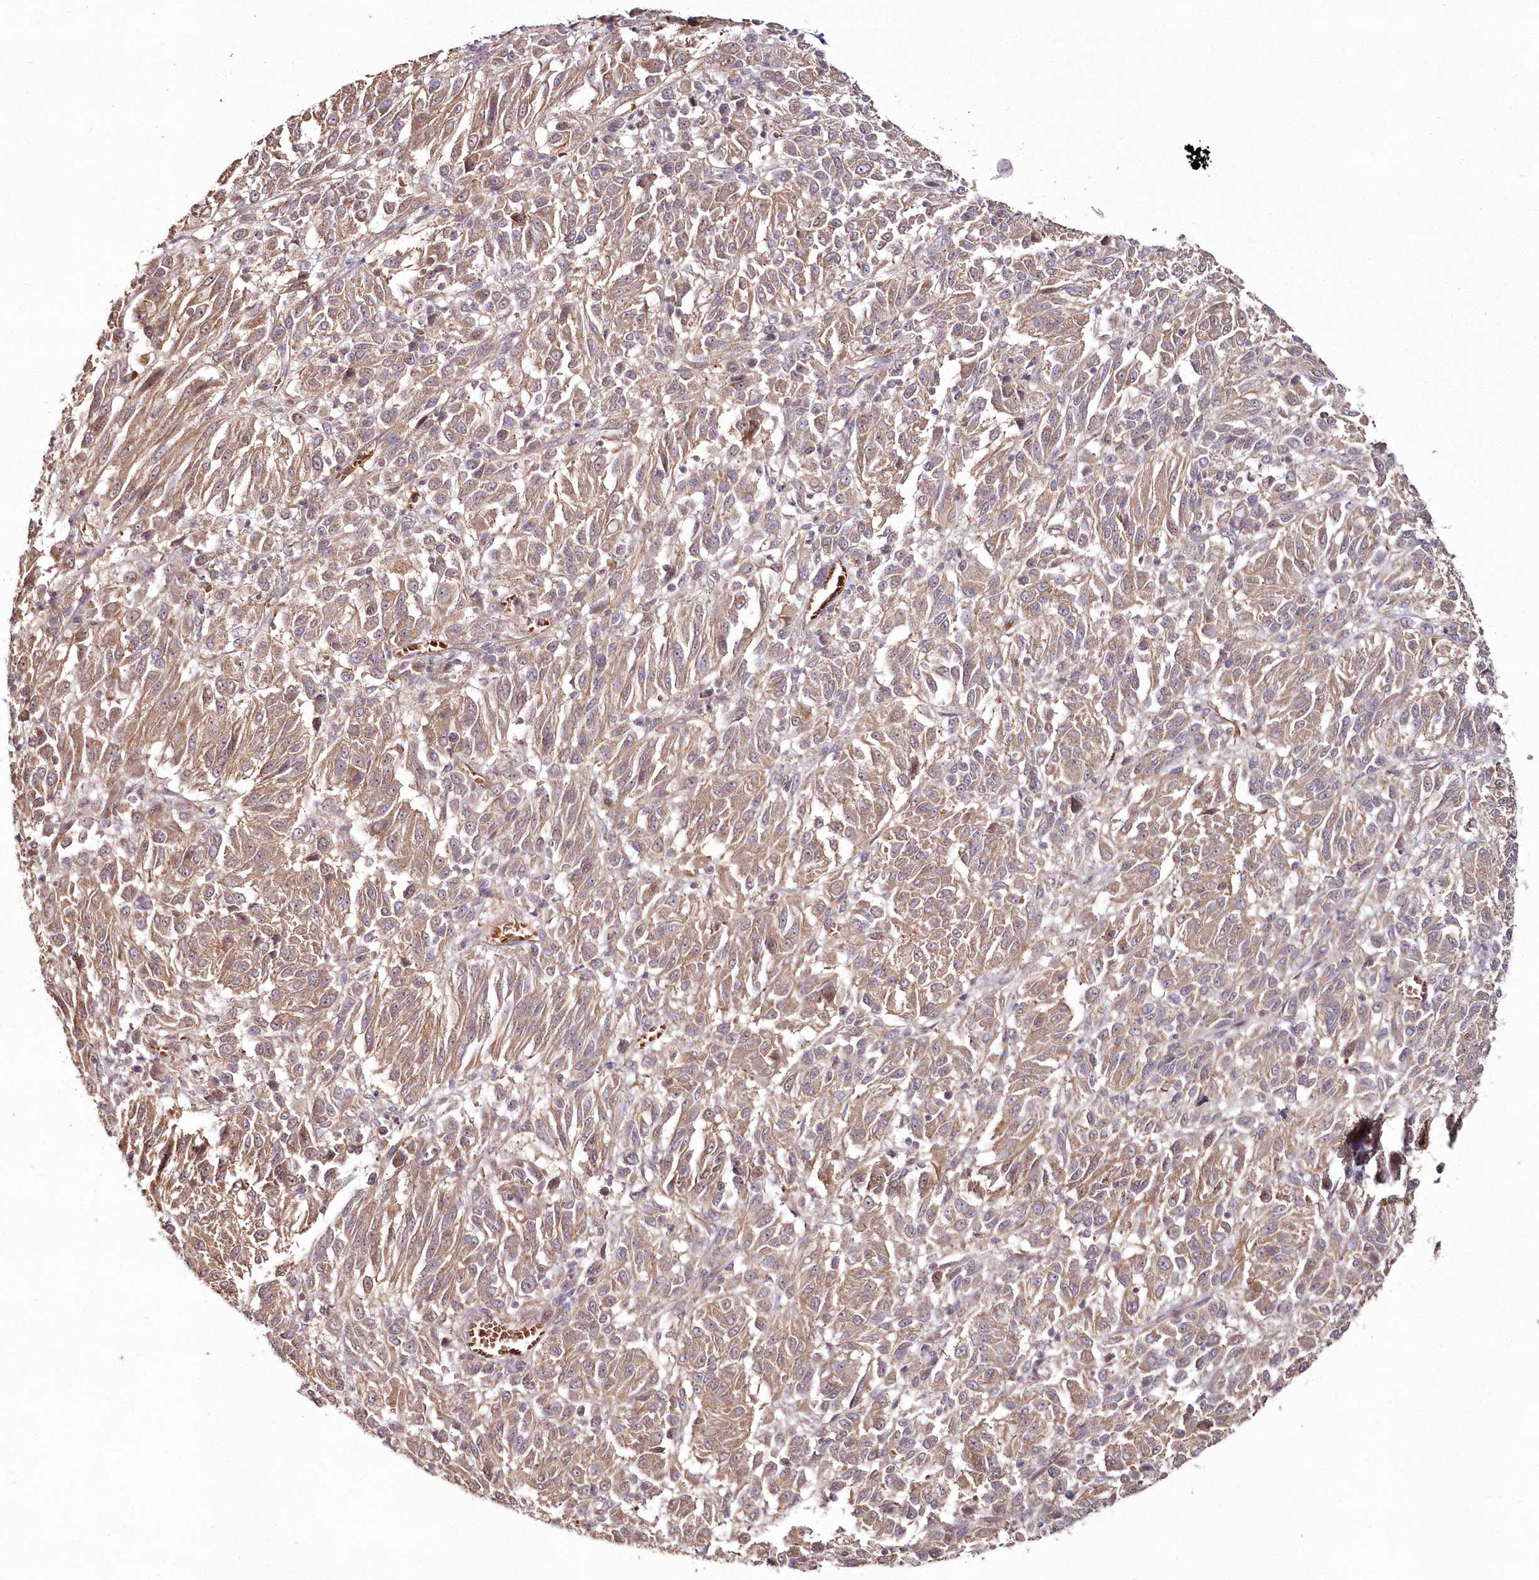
{"staining": {"intensity": "moderate", "quantity": ">75%", "location": "cytoplasmic/membranous"}, "tissue": "melanoma", "cell_type": "Tumor cells", "image_type": "cancer", "snomed": [{"axis": "morphology", "description": "Malignant melanoma, Metastatic site"}, {"axis": "topography", "description": "Lung"}], "caption": "Immunohistochemistry (IHC) micrograph of neoplastic tissue: malignant melanoma (metastatic site) stained using immunohistochemistry (IHC) reveals medium levels of moderate protein expression localized specifically in the cytoplasmic/membranous of tumor cells, appearing as a cytoplasmic/membranous brown color.", "gene": "HYCC2", "patient": {"sex": "male", "age": 64}}